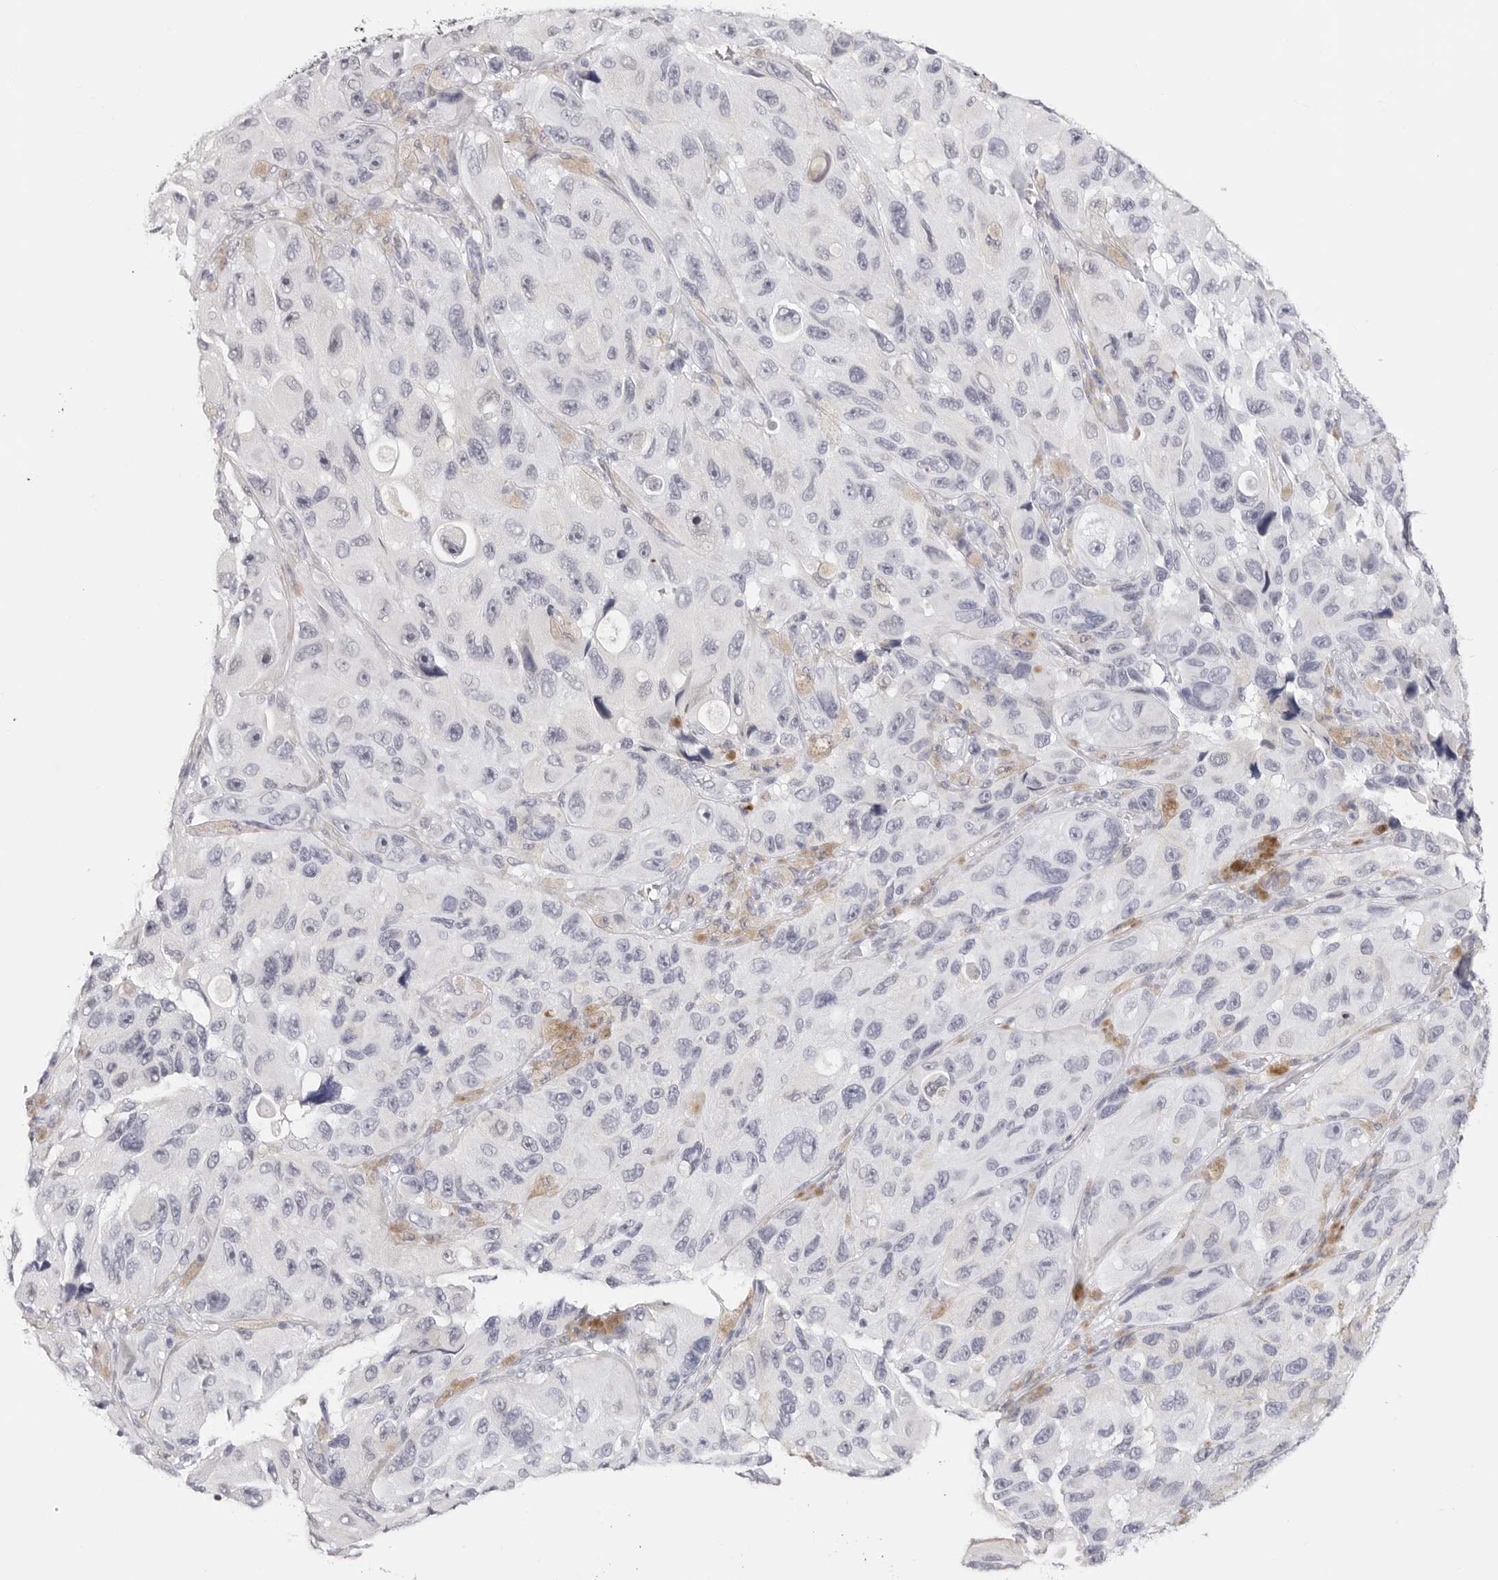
{"staining": {"intensity": "negative", "quantity": "none", "location": "none"}, "tissue": "melanoma", "cell_type": "Tumor cells", "image_type": "cancer", "snomed": [{"axis": "morphology", "description": "Malignant melanoma, NOS"}, {"axis": "topography", "description": "Skin"}], "caption": "IHC of human melanoma demonstrates no staining in tumor cells. (DAB (3,3'-diaminobenzidine) immunohistochemistry visualized using brightfield microscopy, high magnification).", "gene": "TSSK1B", "patient": {"sex": "female", "age": 73}}